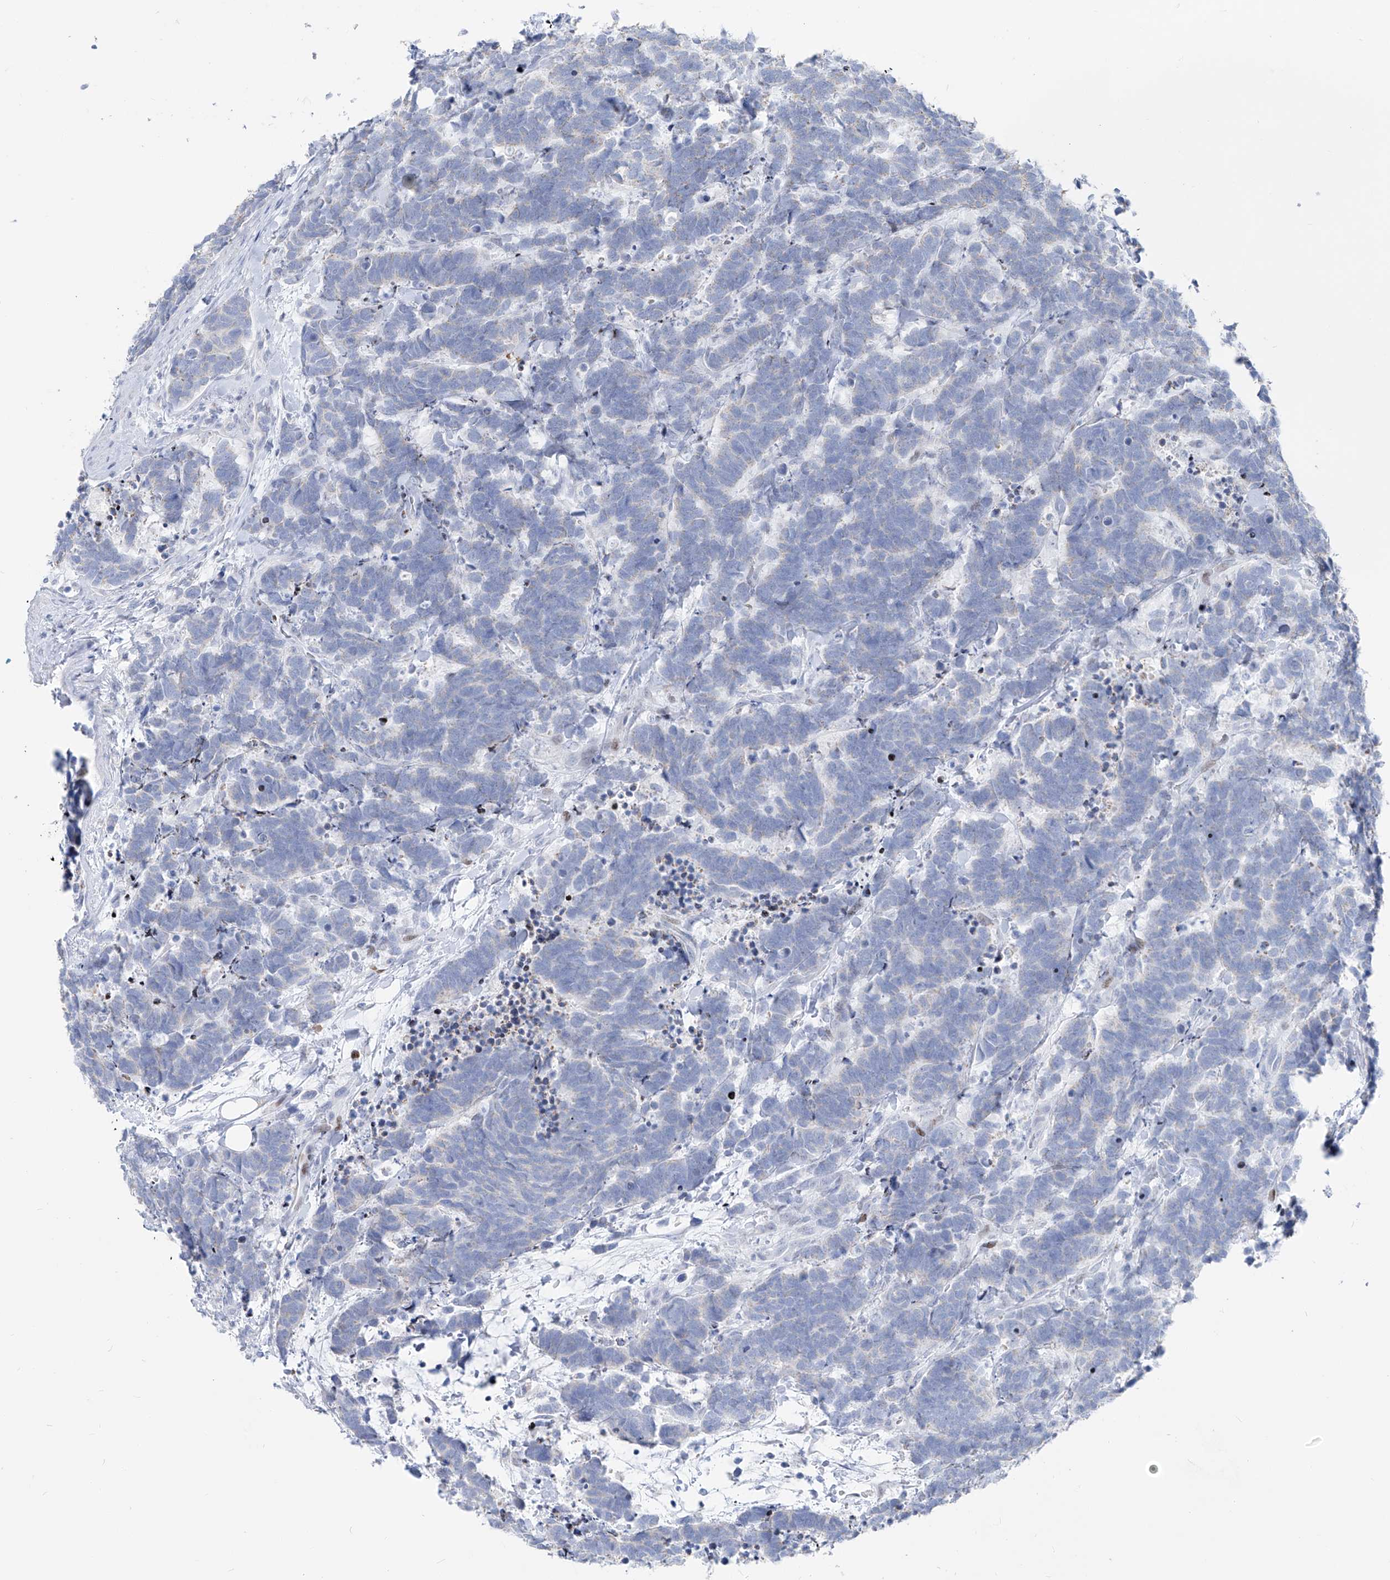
{"staining": {"intensity": "negative", "quantity": "none", "location": "none"}, "tissue": "carcinoid", "cell_type": "Tumor cells", "image_type": "cancer", "snomed": [{"axis": "morphology", "description": "Carcinoma, NOS"}, {"axis": "morphology", "description": "Carcinoid, malignant, NOS"}, {"axis": "topography", "description": "Urinary bladder"}], "caption": "Tumor cells are negative for protein expression in human malignant carcinoid.", "gene": "FRS3", "patient": {"sex": "male", "age": 57}}